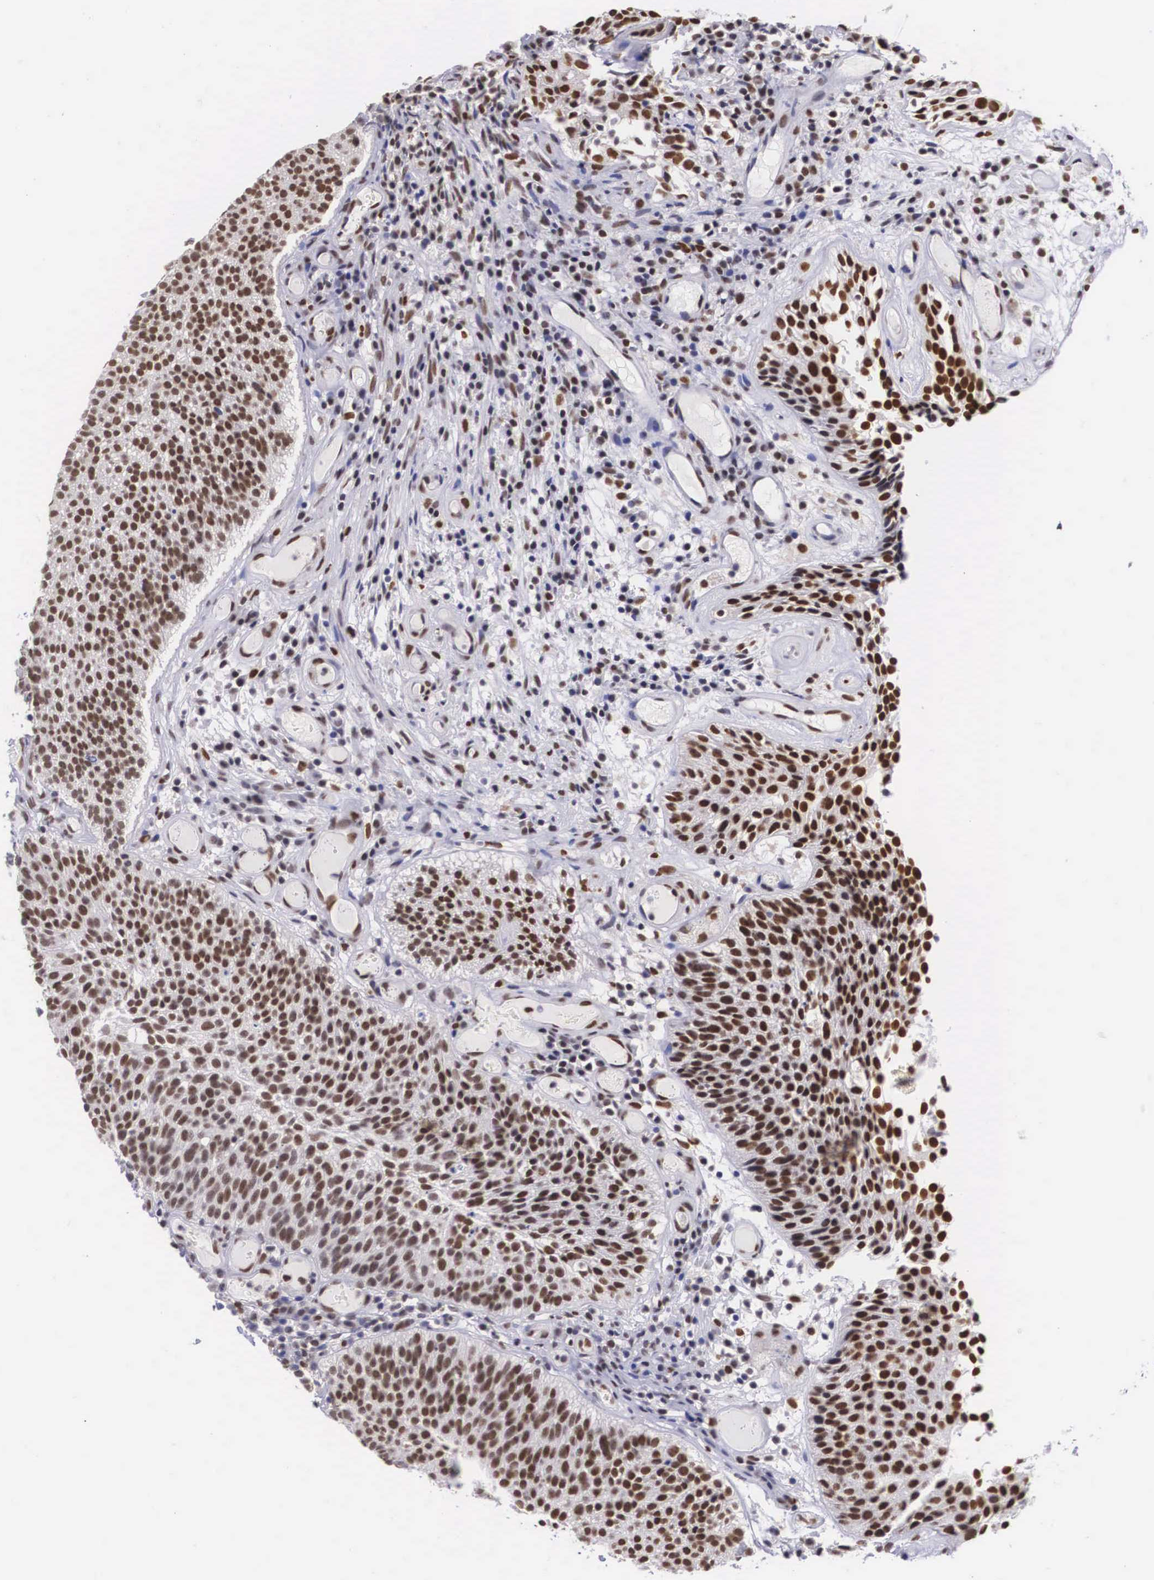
{"staining": {"intensity": "strong", "quantity": ">75%", "location": "nuclear"}, "tissue": "urothelial cancer", "cell_type": "Tumor cells", "image_type": "cancer", "snomed": [{"axis": "morphology", "description": "Urothelial carcinoma, Low grade"}, {"axis": "topography", "description": "Urinary bladder"}], "caption": "Immunohistochemistry (IHC) of human low-grade urothelial carcinoma exhibits high levels of strong nuclear positivity in about >75% of tumor cells.", "gene": "ETV6", "patient": {"sex": "male", "age": 85}}